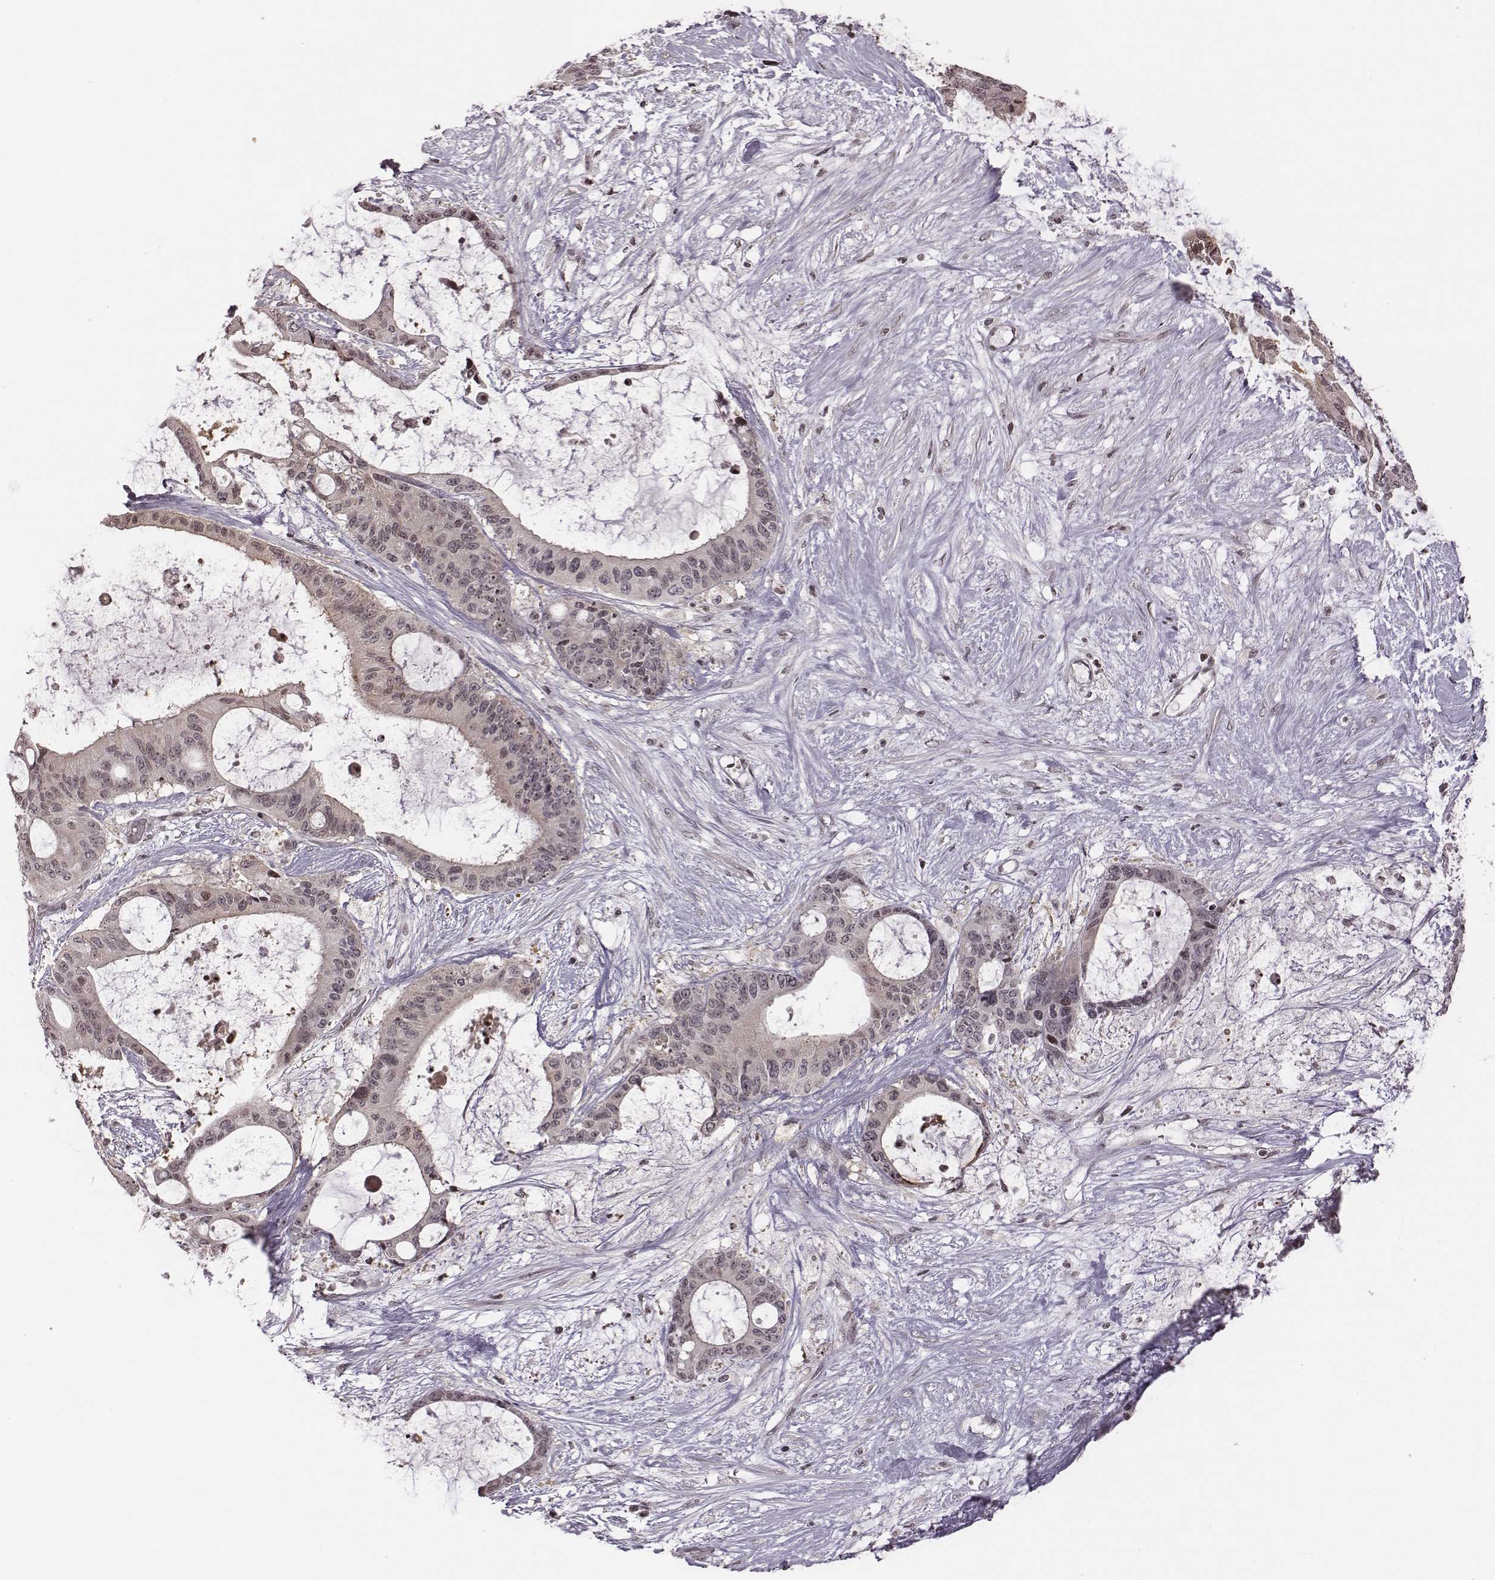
{"staining": {"intensity": "negative", "quantity": "none", "location": "none"}, "tissue": "liver cancer", "cell_type": "Tumor cells", "image_type": "cancer", "snomed": [{"axis": "morphology", "description": "Normal tissue, NOS"}, {"axis": "morphology", "description": "Cholangiocarcinoma"}, {"axis": "topography", "description": "Liver"}, {"axis": "topography", "description": "Peripheral nerve tissue"}], "caption": "A micrograph of human liver cholangiocarcinoma is negative for staining in tumor cells.", "gene": "GRM4", "patient": {"sex": "female", "age": 73}}